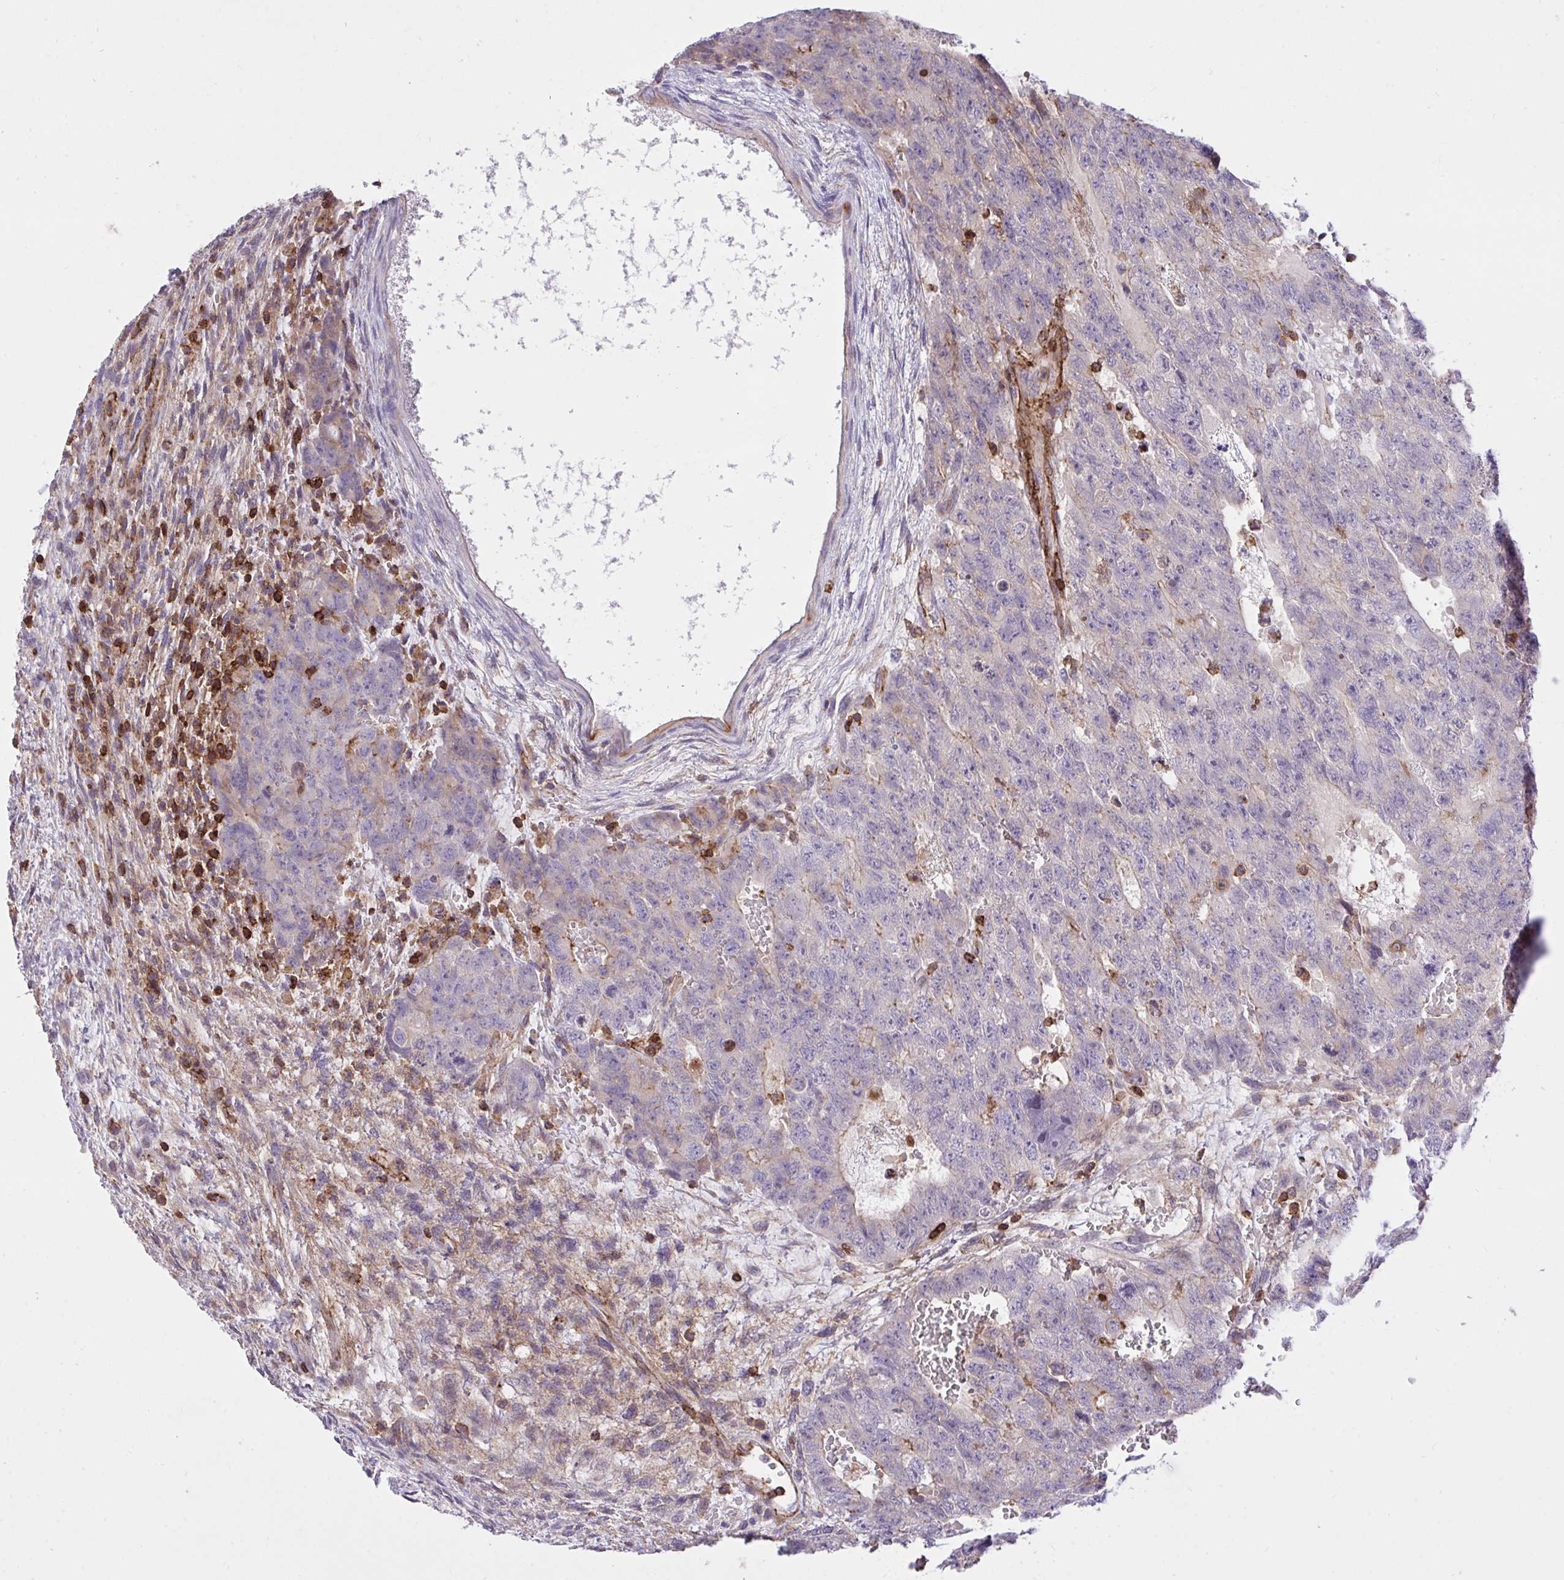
{"staining": {"intensity": "negative", "quantity": "none", "location": "none"}, "tissue": "testis cancer", "cell_type": "Tumor cells", "image_type": "cancer", "snomed": [{"axis": "morphology", "description": "Carcinoma, Embryonal, NOS"}, {"axis": "topography", "description": "Testis"}], "caption": "Human testis embryonal carcinoma stained for a protein using IHC shows no staining in tumor cells.", "gene": "ERI1", "patient": {"sex": "male", "age": 26}}